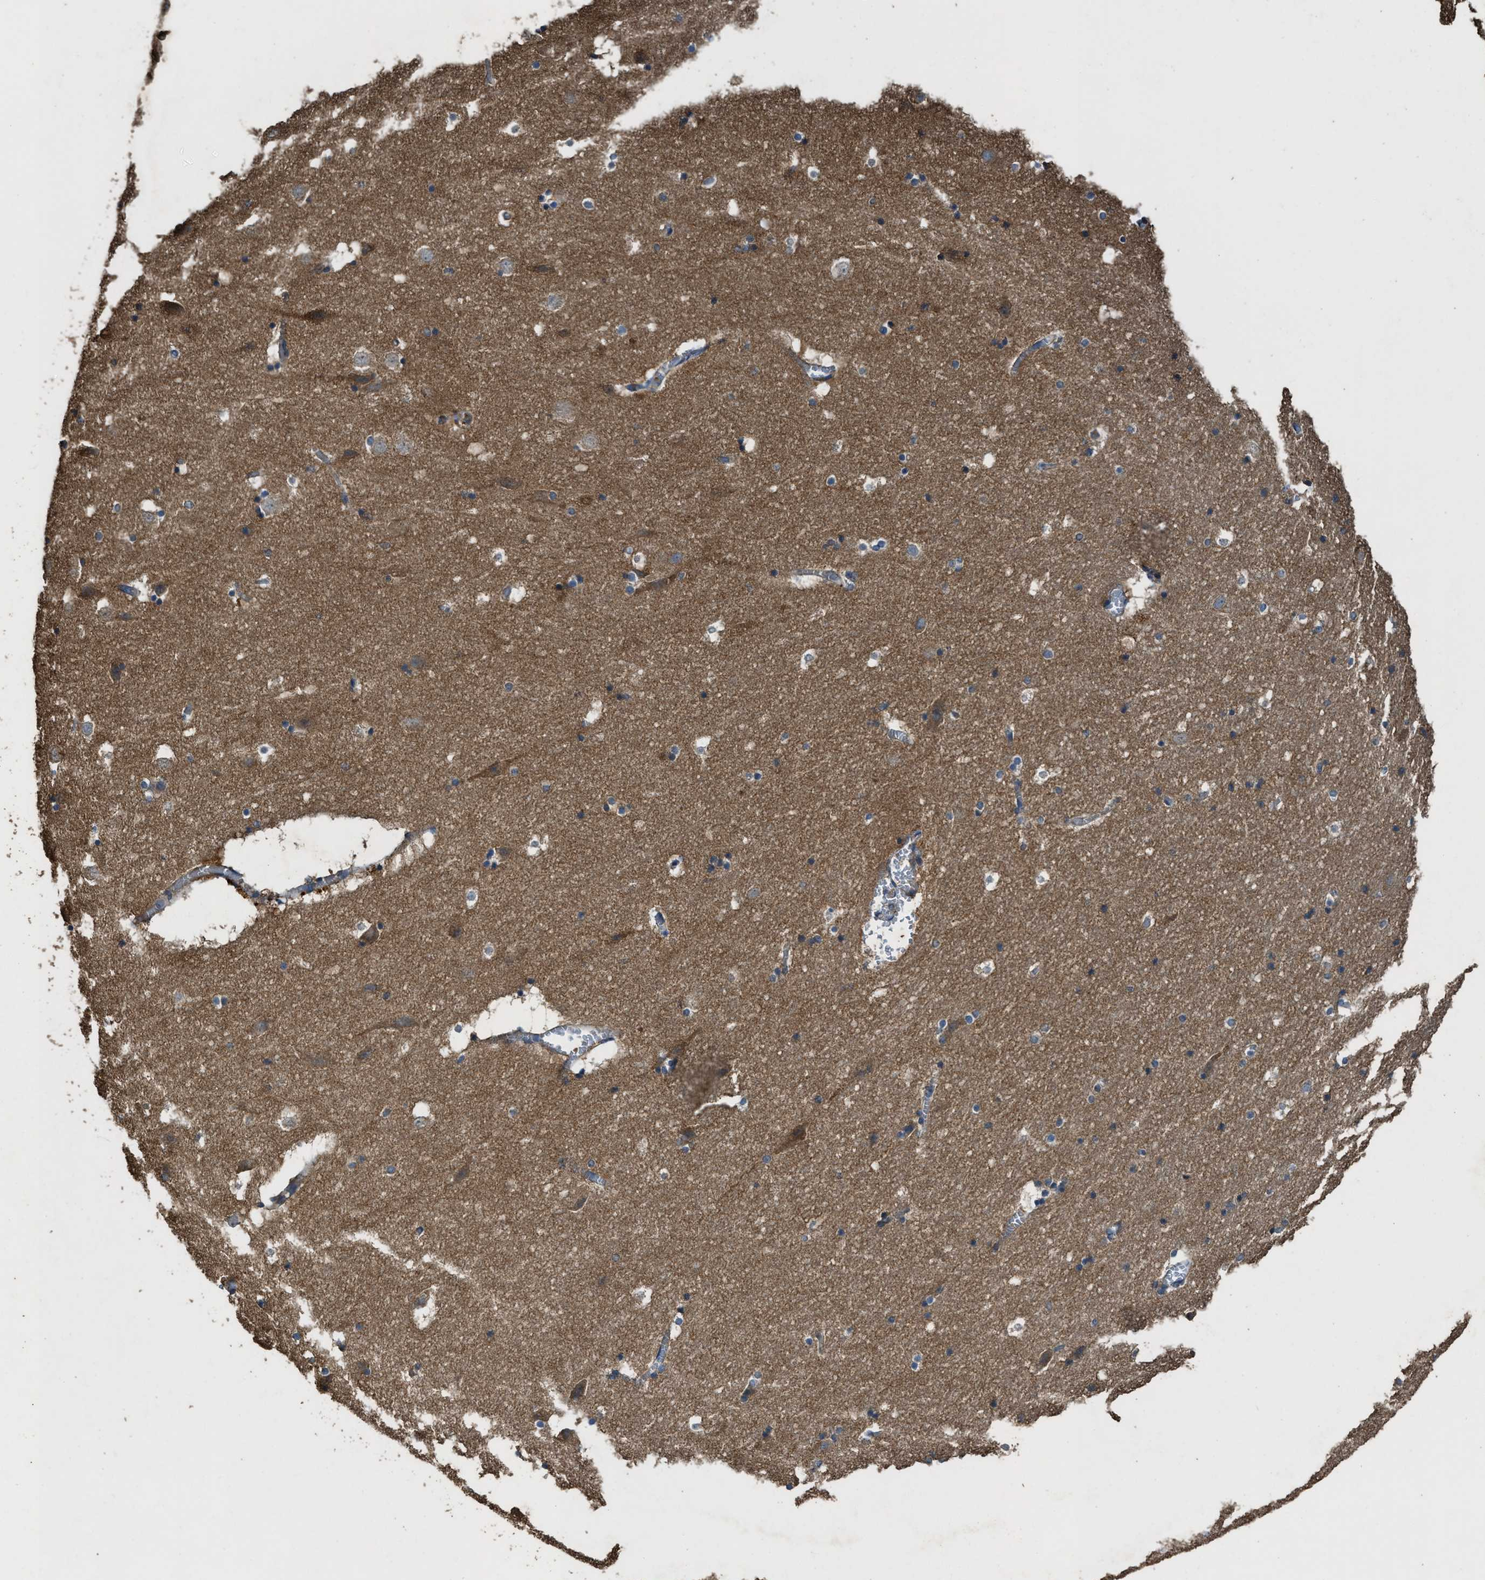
{"staining": {"intensity": "moderate", "quantity": "25%-75%", "location": "cytoplasmic/membranous"}, "tissue": "hippocampus", "cell_type": "Glial cells", "image_type": "normal", "snomed": [{"axis": "morphology", "description": "Normal tissue, NOS"}, {"axis": "topography", "description": "Hippocampus"}], "caption": "About 25%-75% of glial cells in benign hippocampus exhibit moderate cytoplasmic/membranous protein positivity as visualized by brown immunohistochemical staining.", "gene": "MAP3K8", "patient": {"sex": "male", "age": 45}}